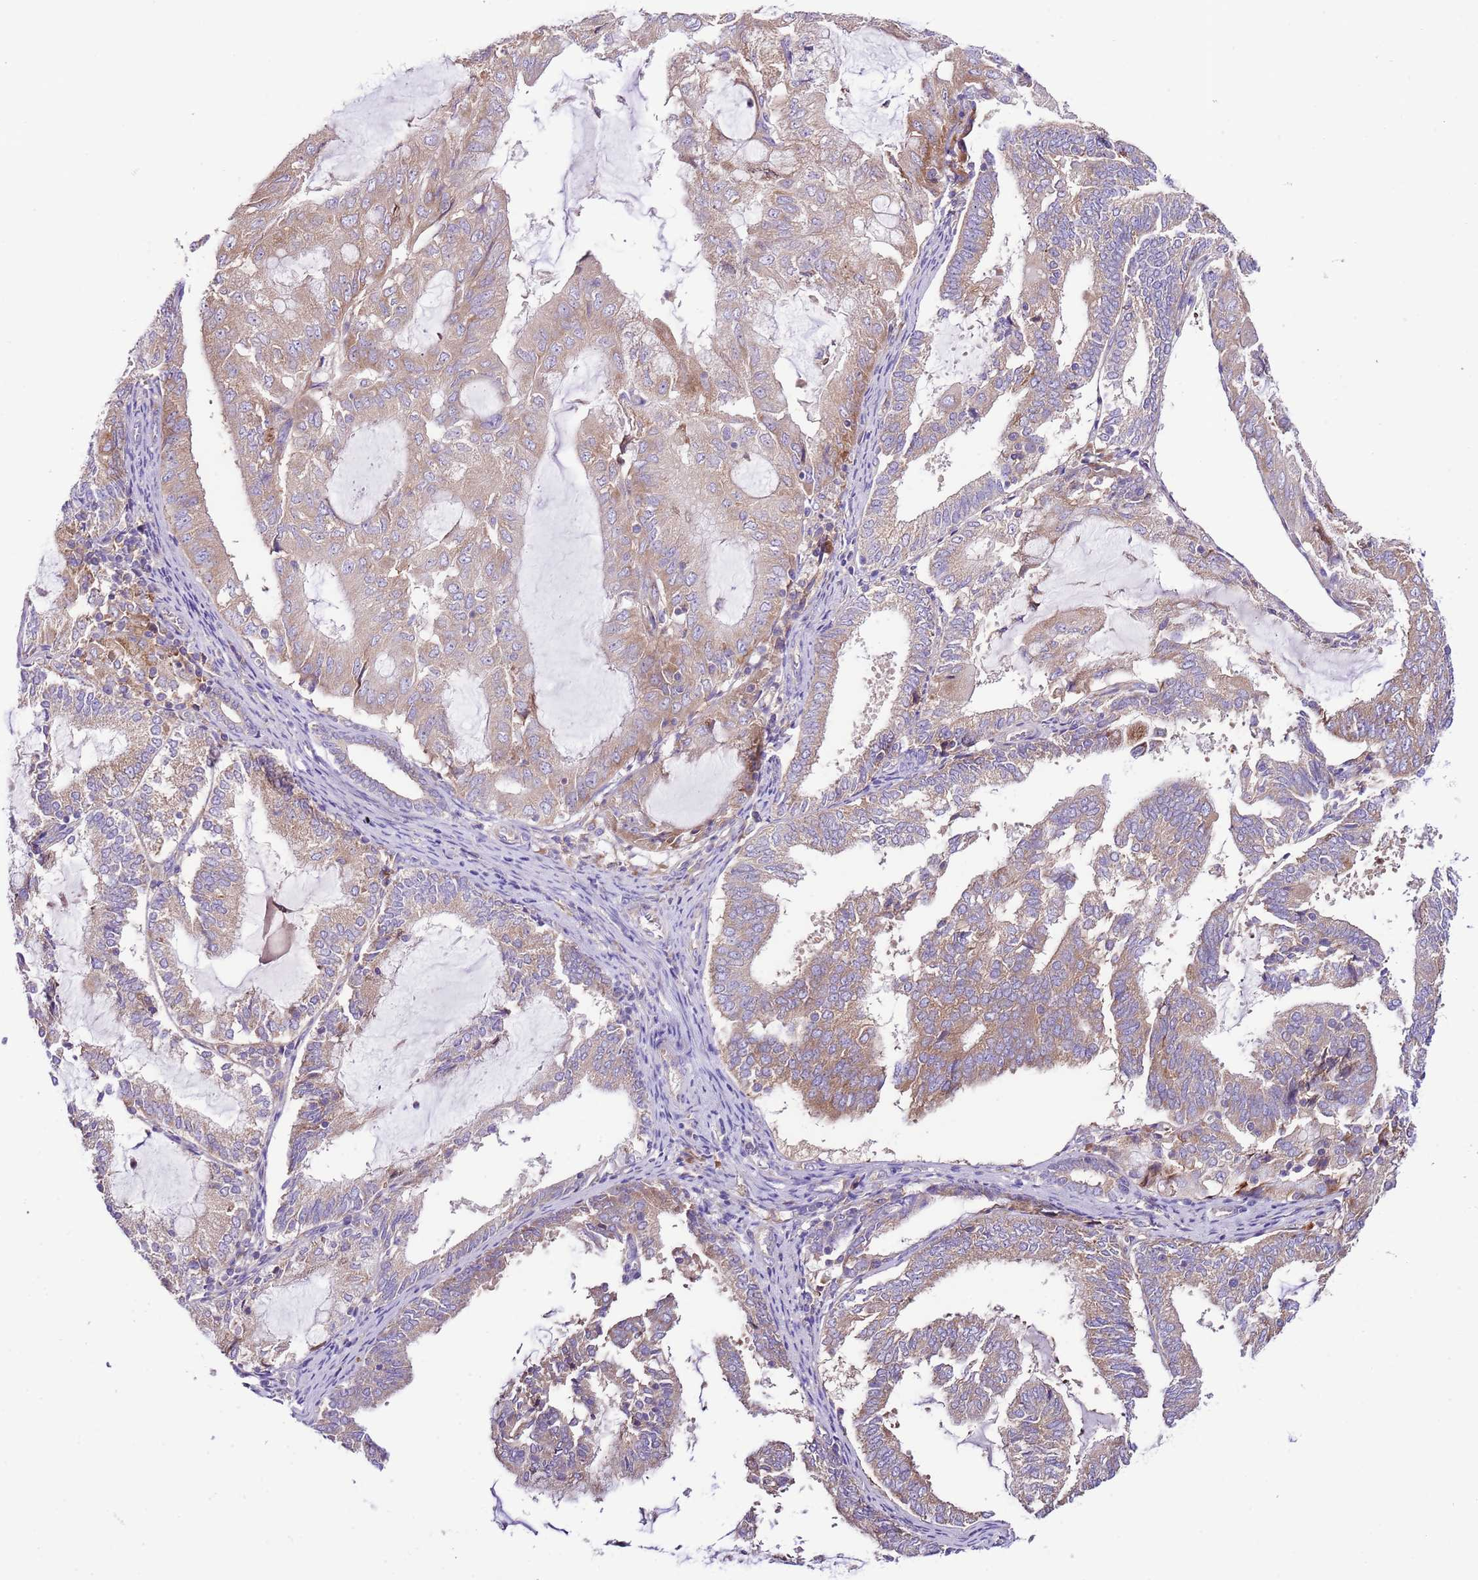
{"staining": {"intensity": "moderate", "quantity": ">75%", "location": "cytoplasmic/membranous"}, "tissue": "endometrial cancer", "cell_type": "Tumor cells", "image_type": "cancer", "snomed": [{"axis": "morphology", "description": "Adenocarcinoma, NOS"}, {"axis": "topography", "description": "Endometrium"}], "caption": "Brown immunohistochemical staining in human adenocarcinoma (endometrial) demonstrates moderate cytoplasmic/membranous staining in about >75% of tumor cells.", "gene": "RPS10", "patient": {"sex": "female", "age": 81}}